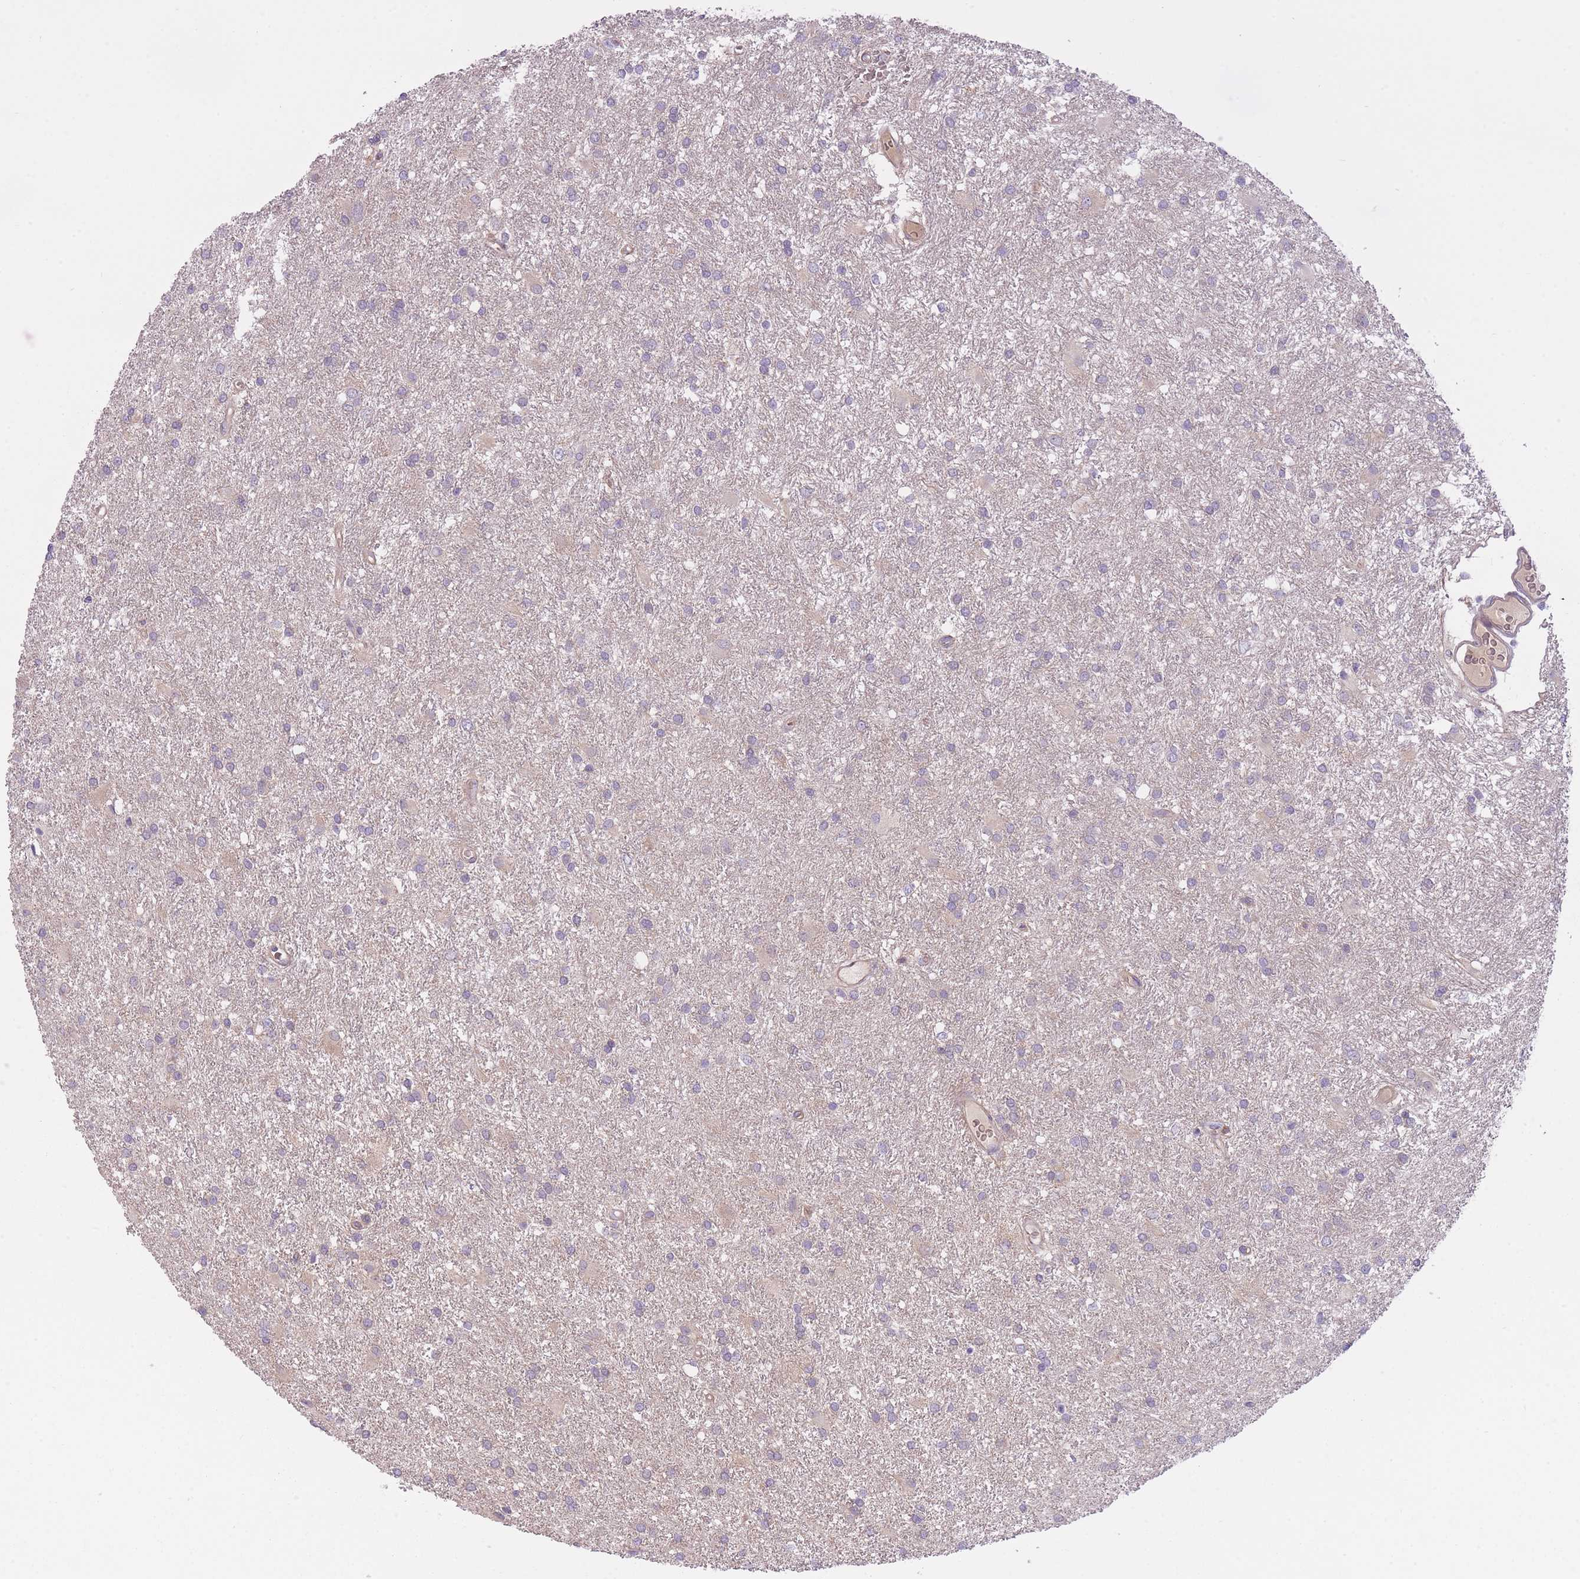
{"staining": {"intensity": "negative", "quantity": "none", "location": "none"}, "tissue": "glioma", "cell_type": "Tumor cells", "image_type": "cancer", "snomed": [{"axis": "morphology", "description": "Glioma, malignant, High grade"}, {"axis": "topography", "description": "Brain"}], "caption": "Tumor cells are negative for protein expression in human glioma. (DAB (3,3'-diaminobenzidine) immunohistochemistry with hematoxylin counter stain).", "gene": "REV1", "patient": {"sex": "female", "age": 50}}